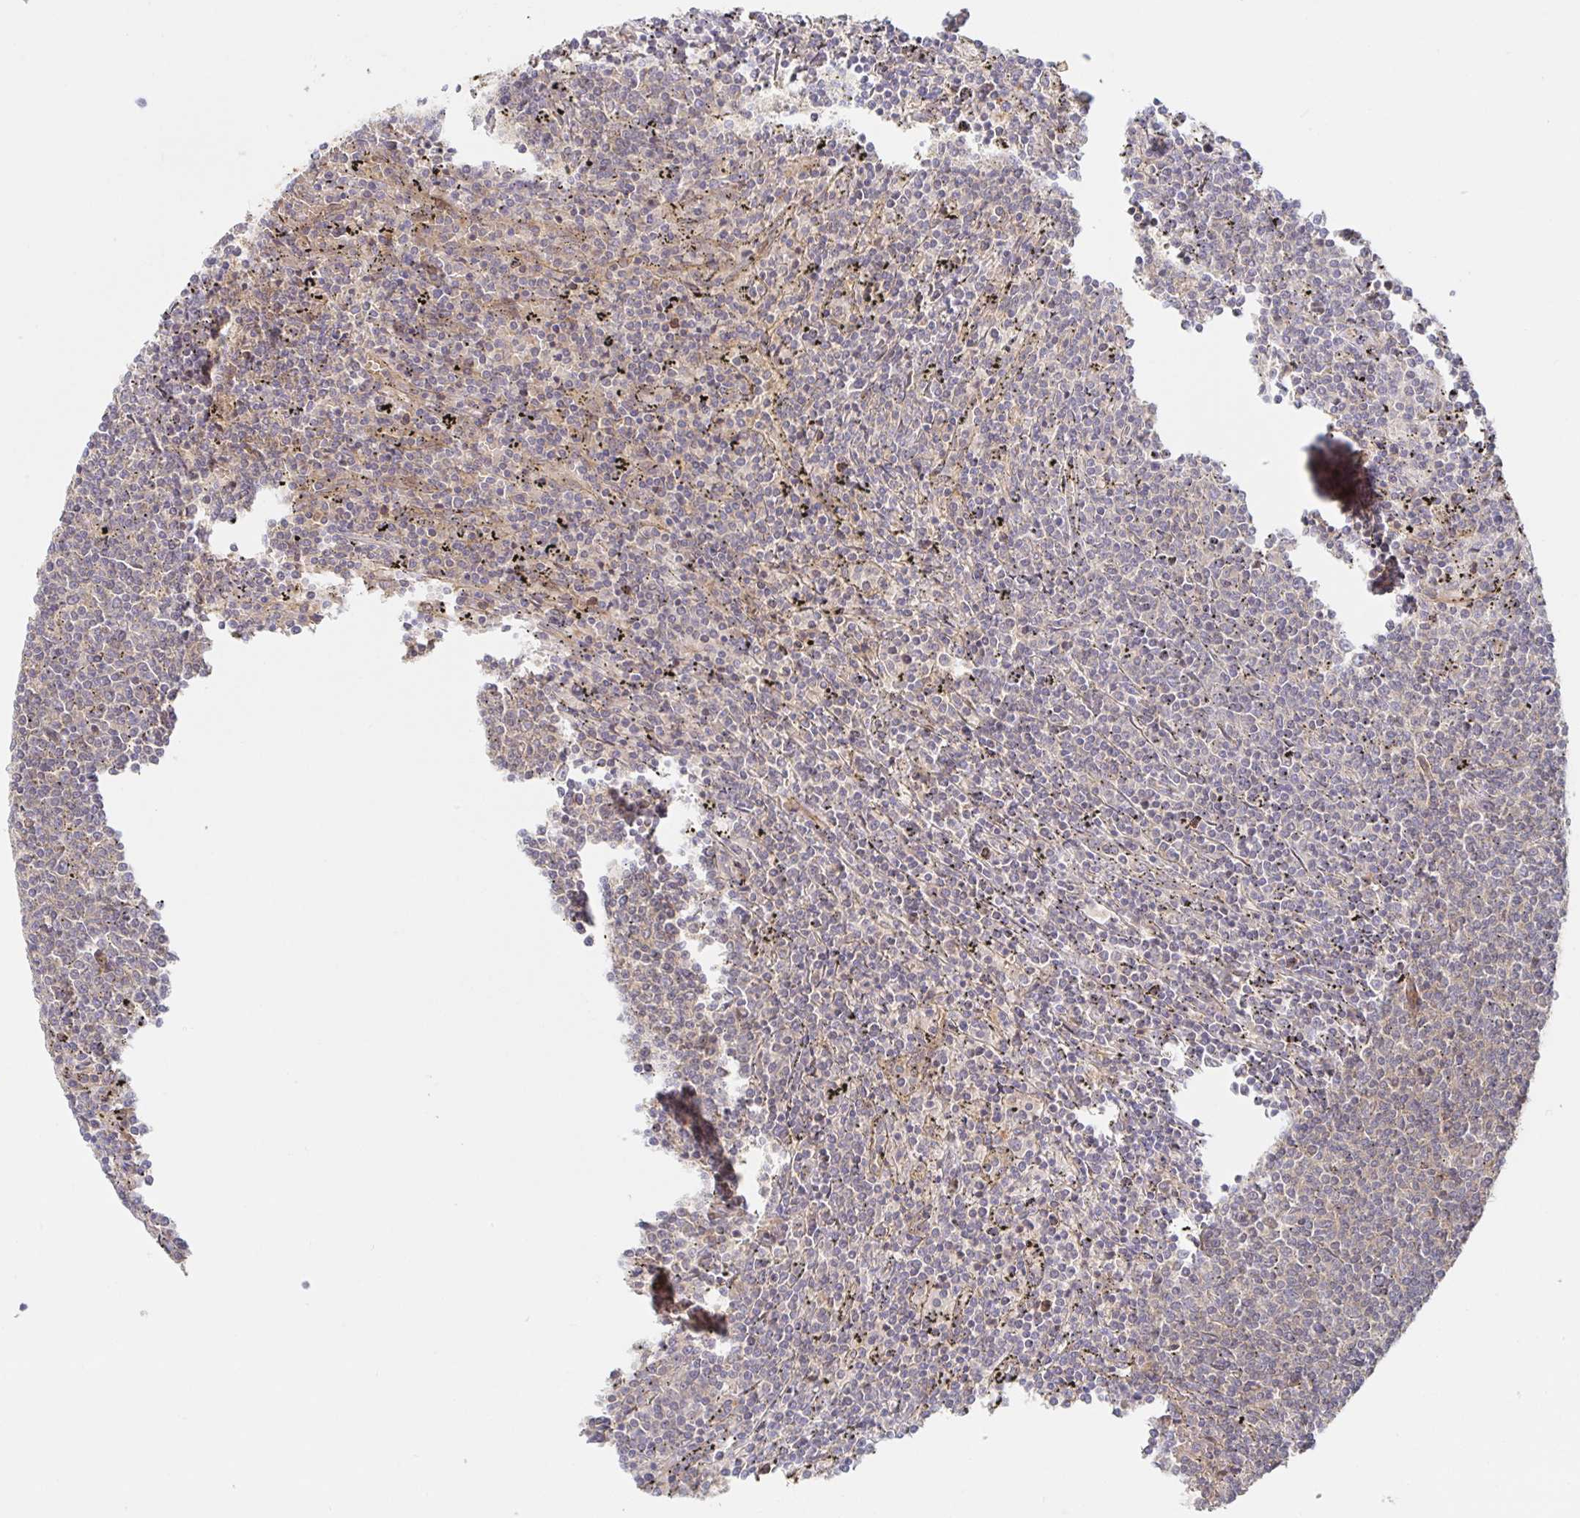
{"staining": {"intensity": "negative", "quantity": "none", "location": "none"}, "tissue": "lymphoma", "cell_type": "Tumor cells", "image_type": "cancer", "snomed": [{"axis": "morphology", "description": "Malignant lymphoma, non-Hodgkin's type, Low grade"}, {"axis": "topography", "description": "Spleen"}], "caption": "Lymphoma was stained to show a protein in brown. There is no significant positivity in tumor cells.", "gene": "AACS", "patient": {"sex": "female", "age": 50}}